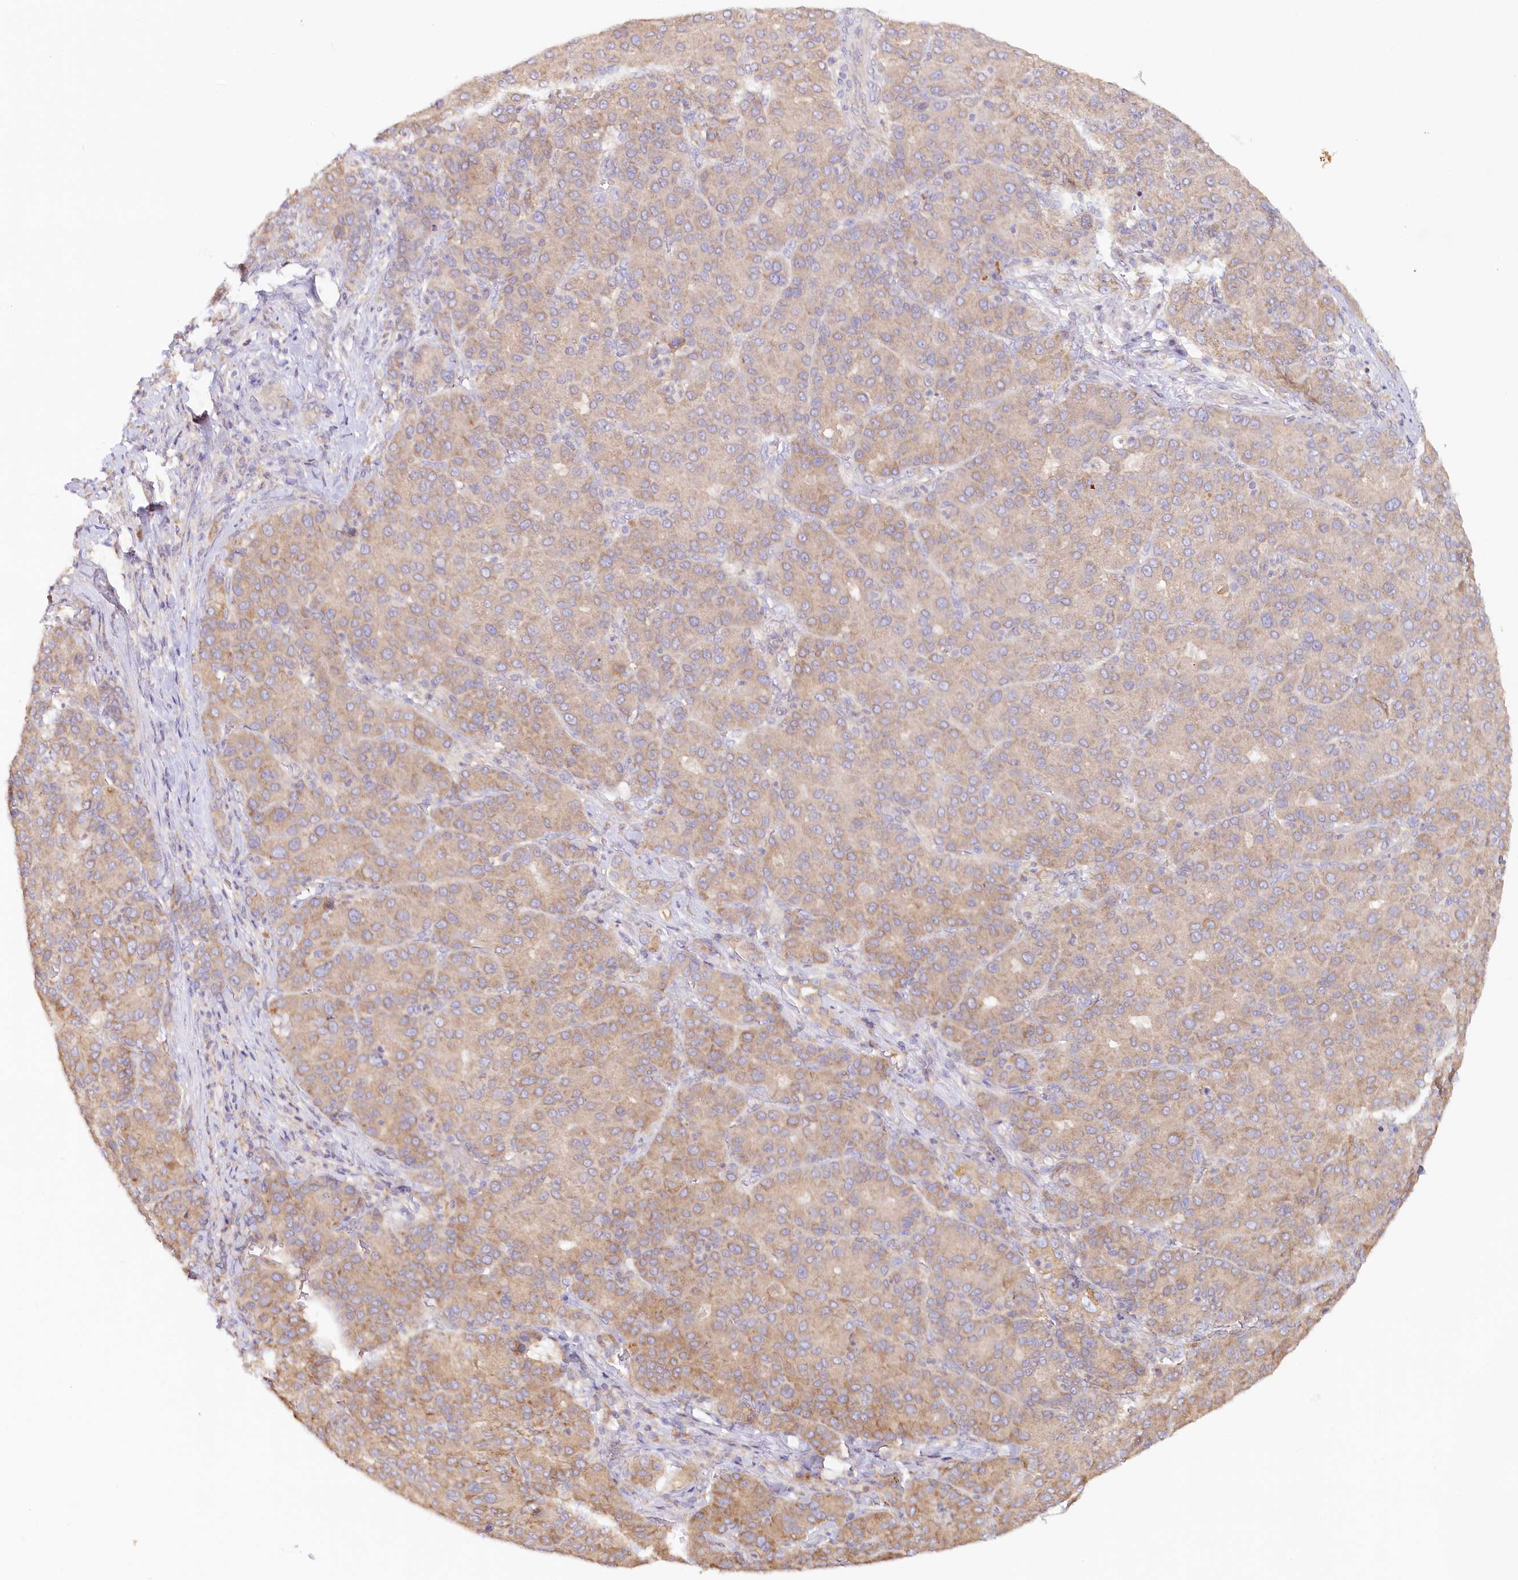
{"staining": {"intensity": "weak", "quantity": "25%-75%", "location": "cytoplasmic/membranous"}, "tissue": "liver cancer", "cell_type": "Tumor cells", "image_type": "cancer", "snomed": [{"axis": "morphology", "description": "Carcinoma, Hepatocellular, NOS"}, {"axis": "topography", "description": "Liver"}], "caption": "Immunohistochemical staining of hepatocellular carcinoma (liver) displays low levels of weak cytoplasmic/membranous expression in approximately 25%-75% of tumor cells.", "gene": "PAIP2", "patient": {"sex": "male", "age": 65}}